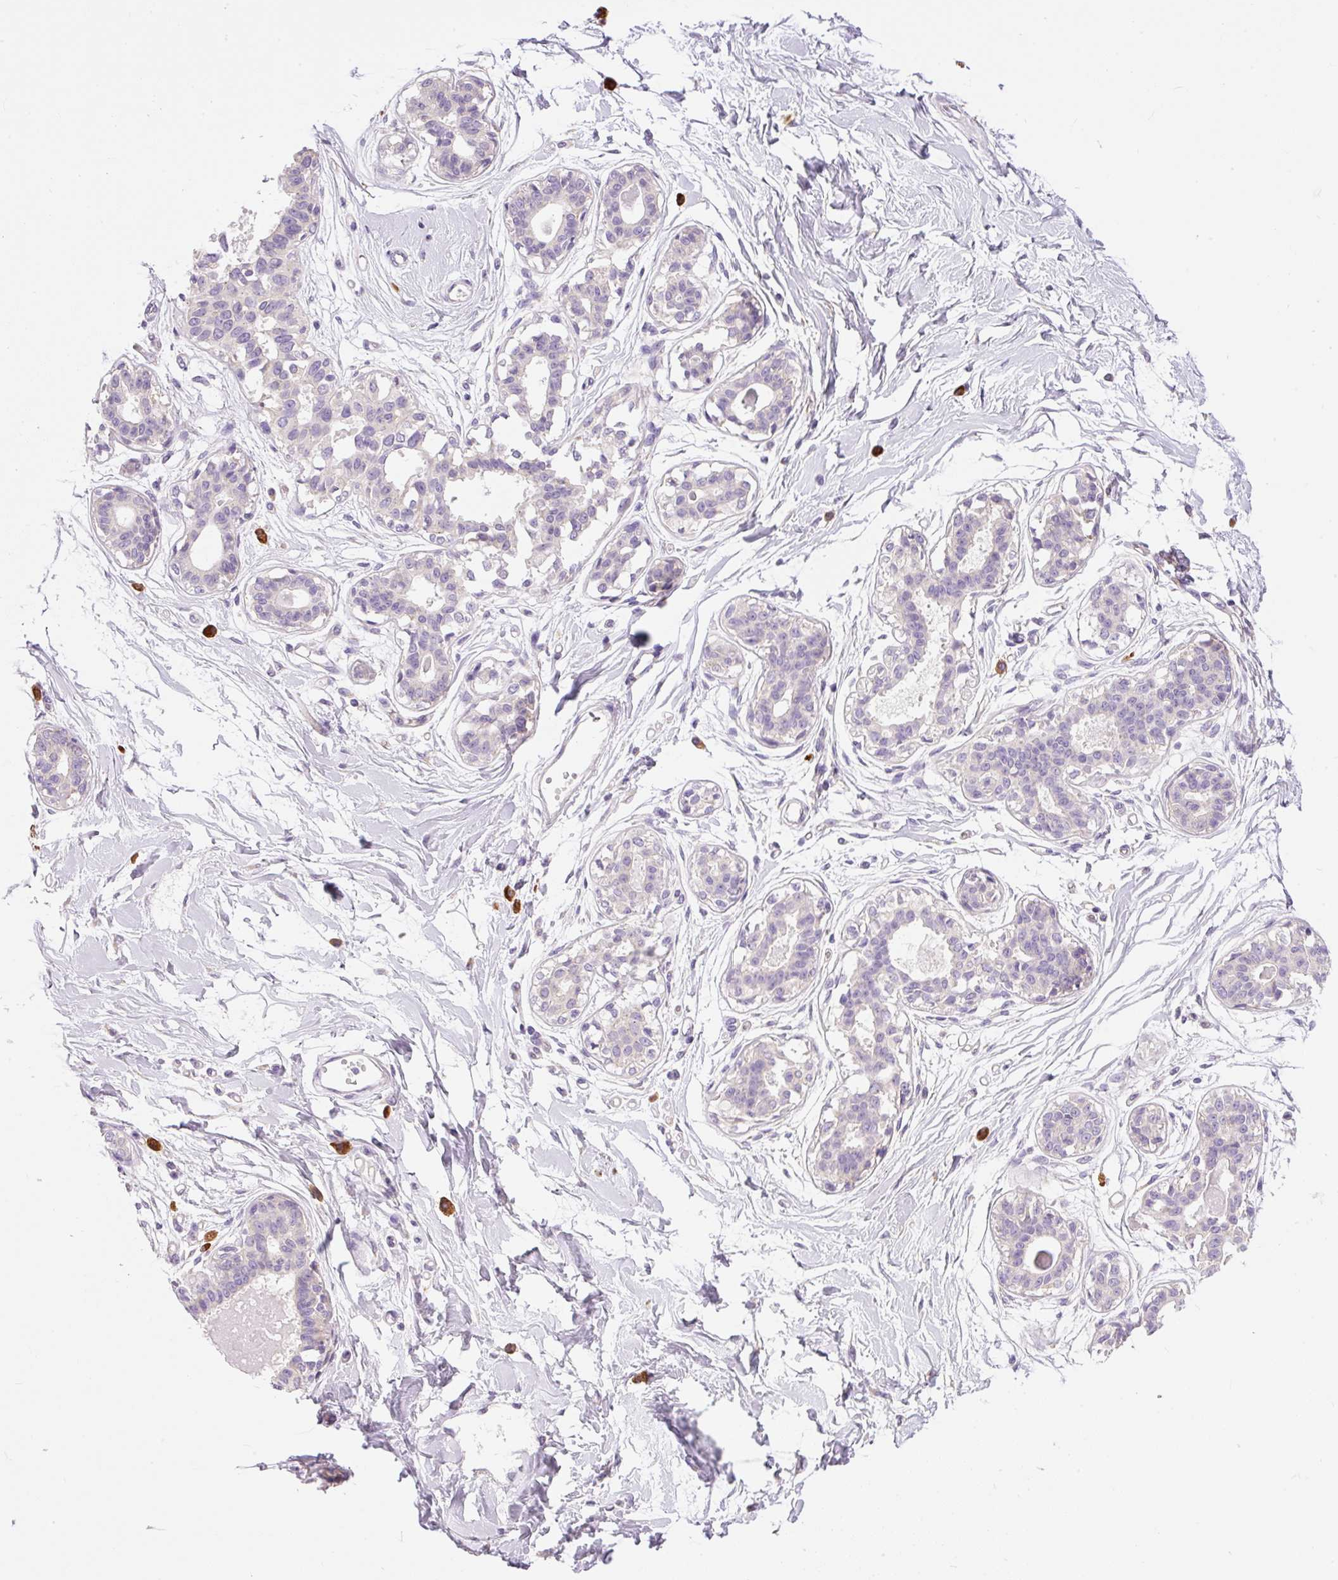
{"staining": {"intensity": "negative", "quantity": "none", "location": "none"}, "tissue": "breast", "cell_type": "Adipocytes", "image_type": "normal", "snomed": [{"axis": "morphology", "description": "Normal tissue, NOS"}, {"axis": "topography", "description": "Breast"}], "caption": "This is an immunohistochemistry (IHC) histopathology image of unremarkable breast. There is no positivity in adipocytes.", "gene": "PNPLA5", "patient": {"sex": "female", "age": 45}}